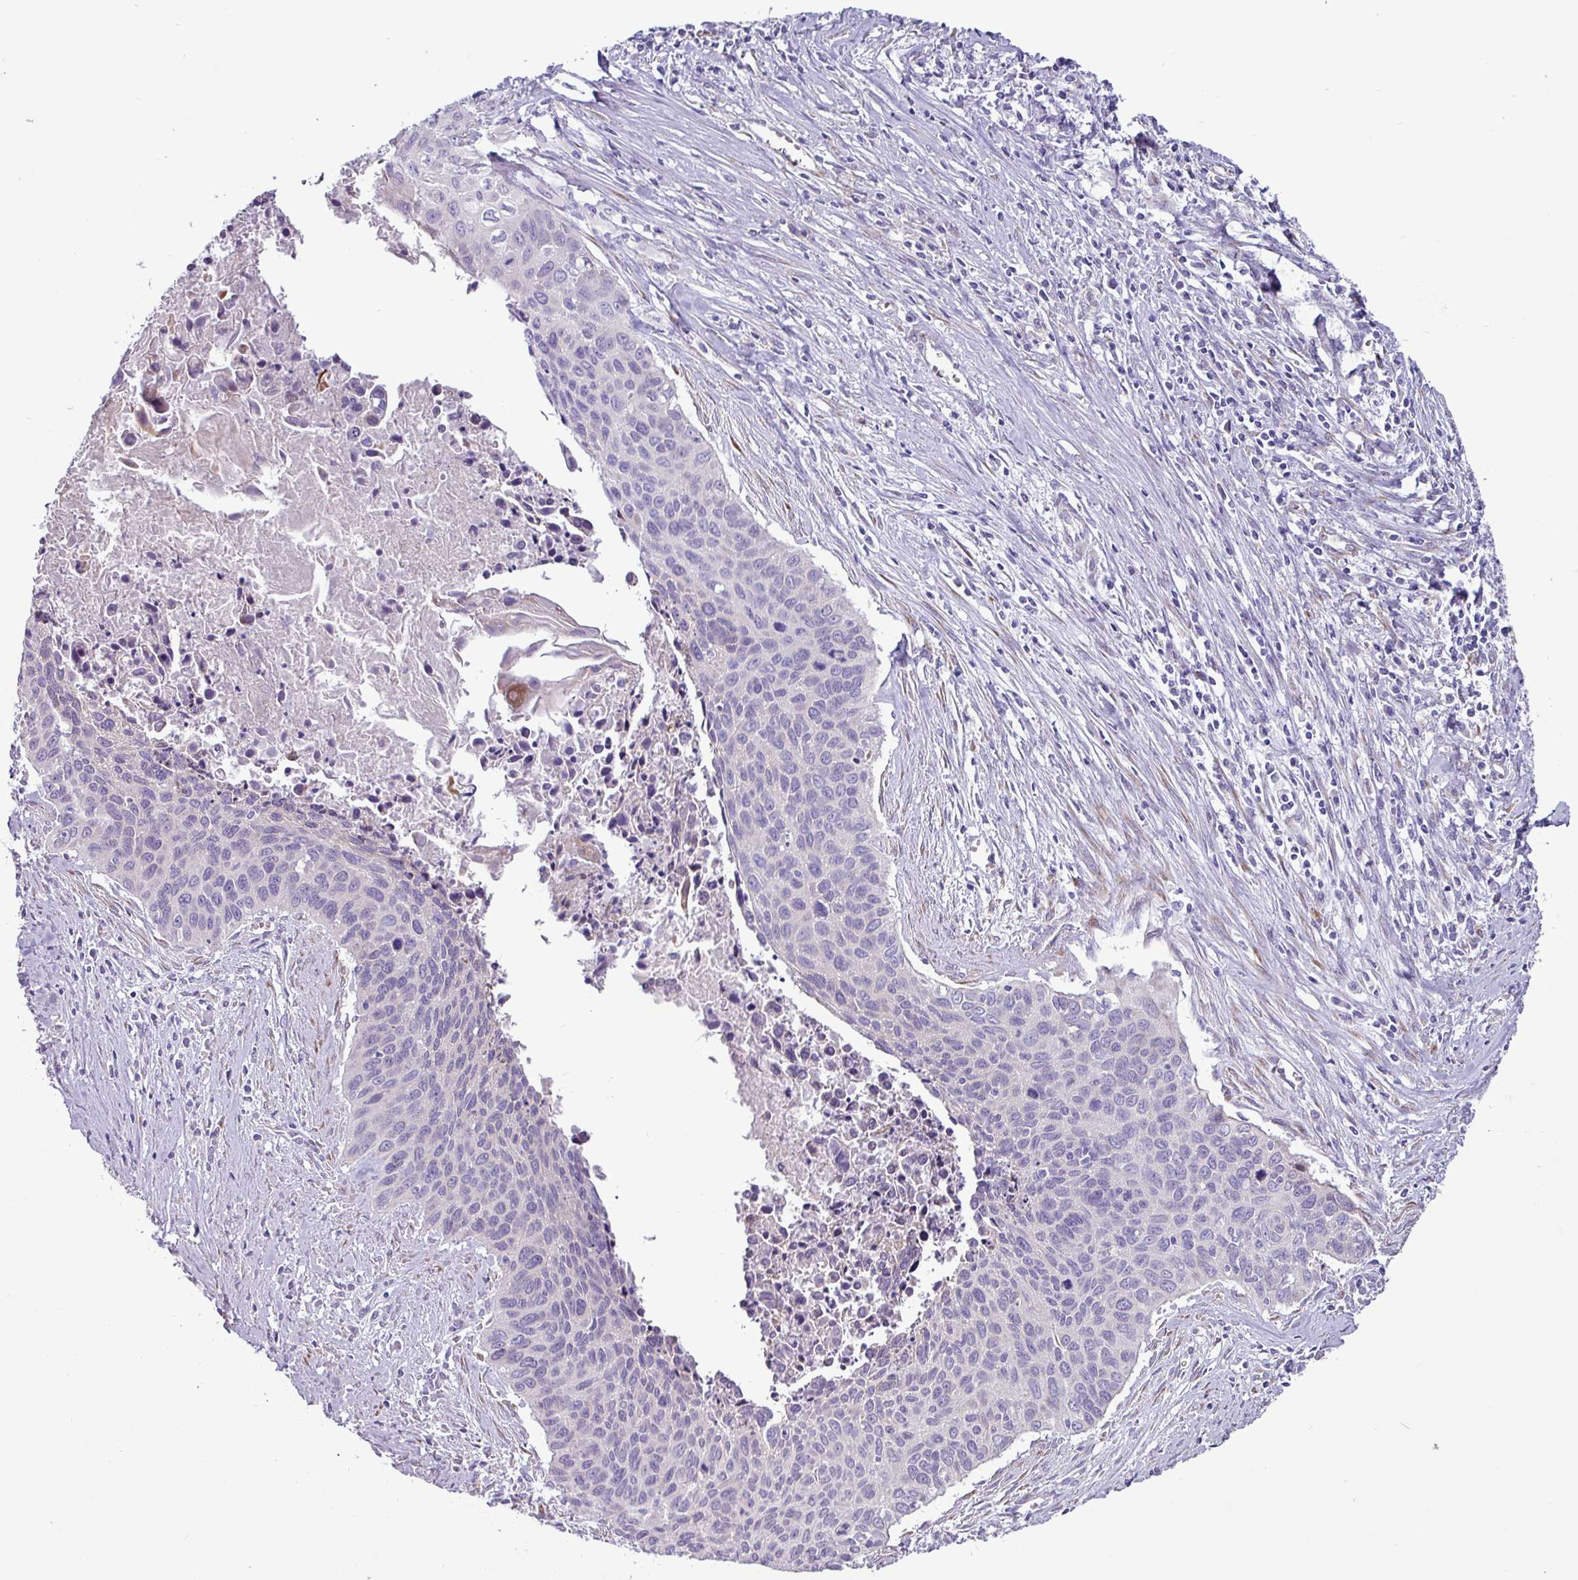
{"staining": {"intensity": "negative", "quantity": "none", "location": "none"}, "tissue": "cervical cancer", "cell_type": "Tumor cells", "image_type": "cancer", "snomed": [{"axis": "morphology", "description": "Squamous cell carcinoma, NOS"}, {"axis": "topography", "description": "Cervix"}], "caption": "This is an immunohistochemistry (IHC) micrograph of cervical cancer (squamous cell carcinoma). There is no expression in tumor cells.", "gene": "PPP1R35", "patient": {"sex": "female", "age": 55}}